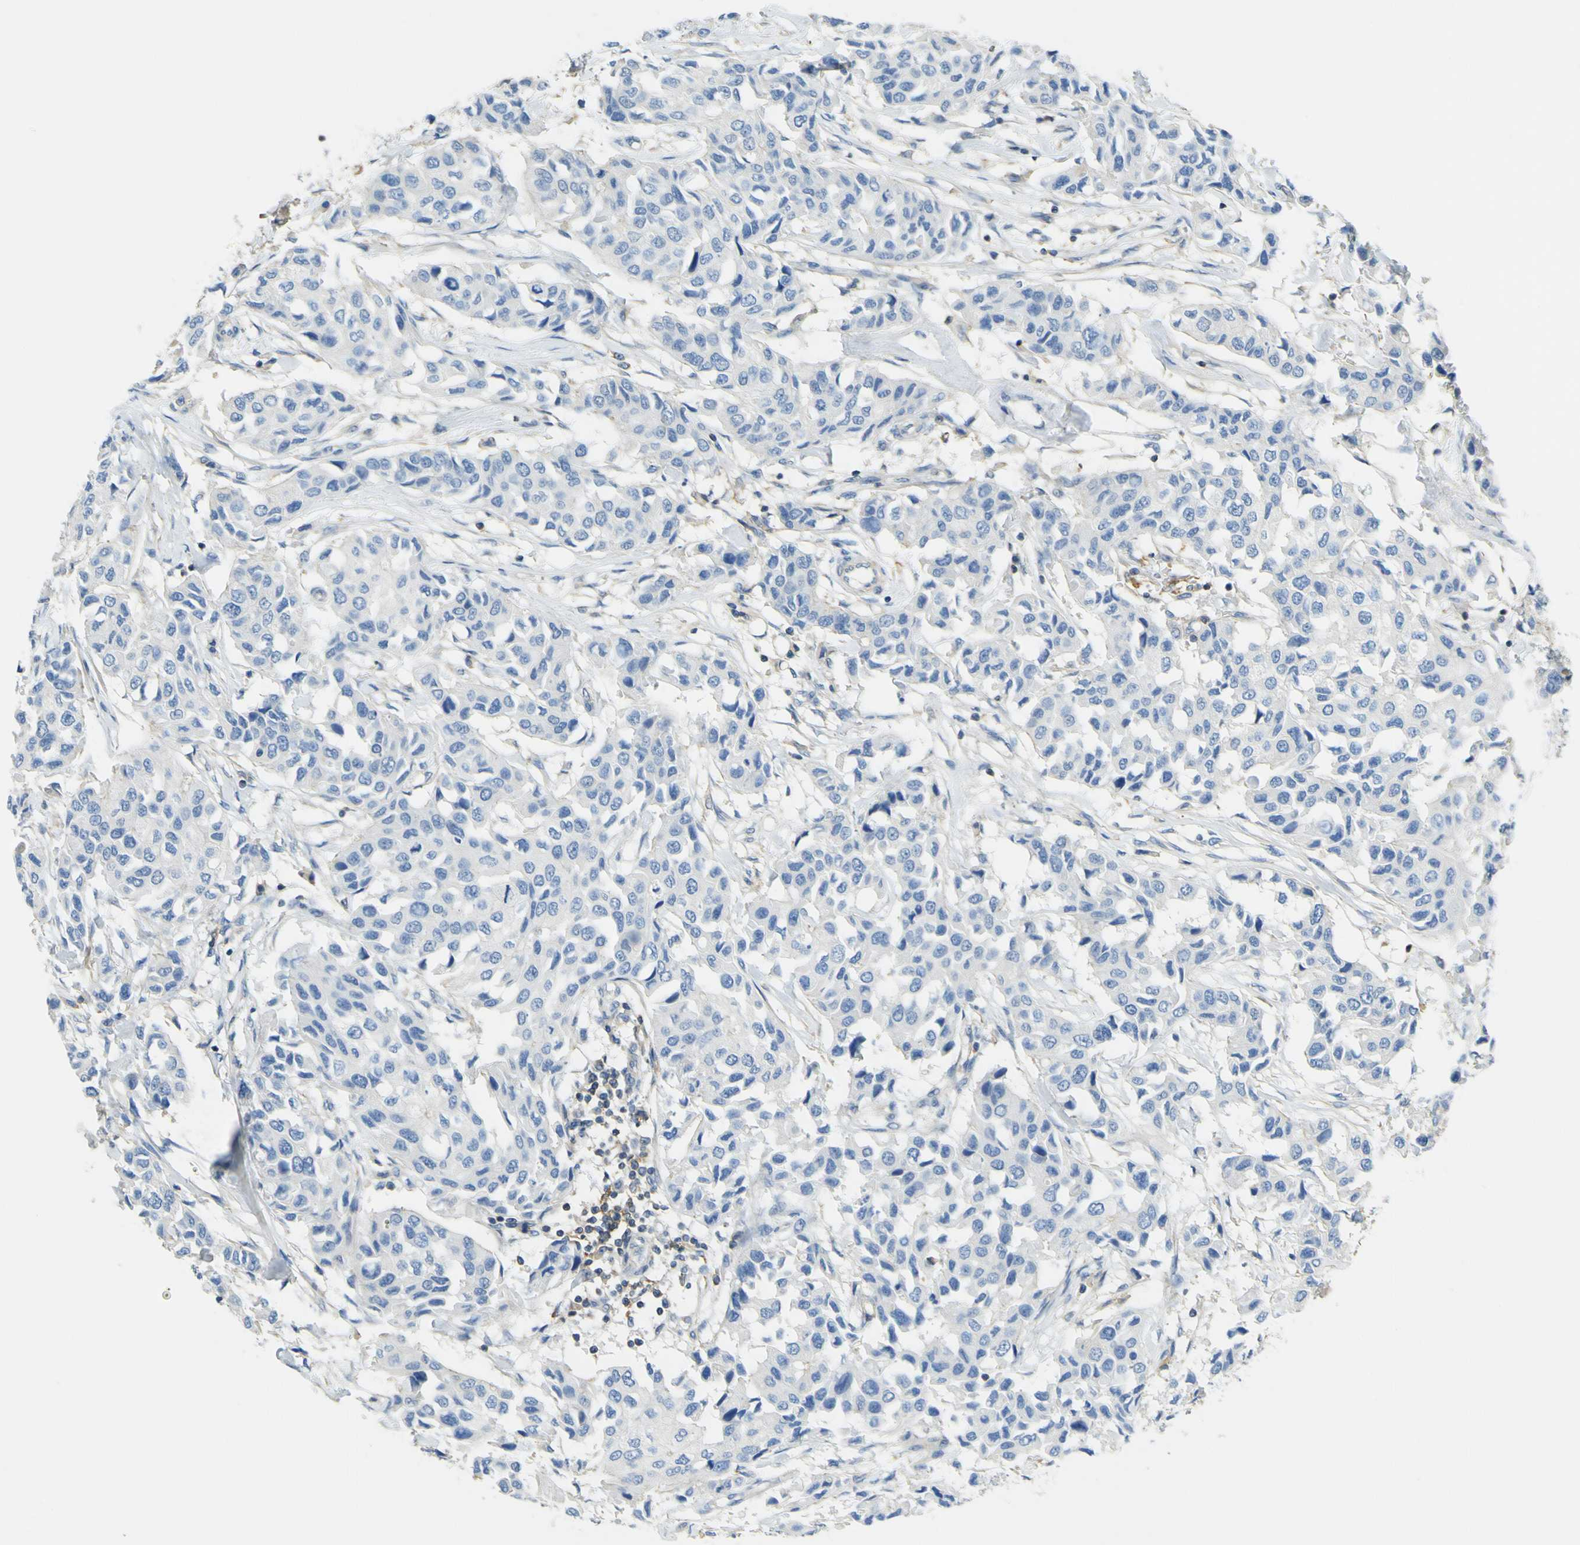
{"staining": {"intensity": "negative", "quantity": "none", "location": "none"}, "tissue": "breast cancer", "cell_type": "Tumor cells", "image_type": "cancer", "snomed": [{"axis": "morphology", "description": "Duct carcinoma"}, {"axis": "topography", "description": "Breast"}], "caption": "DAB immunohistochemical staining of breast cancer (infiltrating ductal carcinoma) displays no significant expression in tumor cells.", "gene": "OGN", "patient": {"sex": "female", "age": 80}}